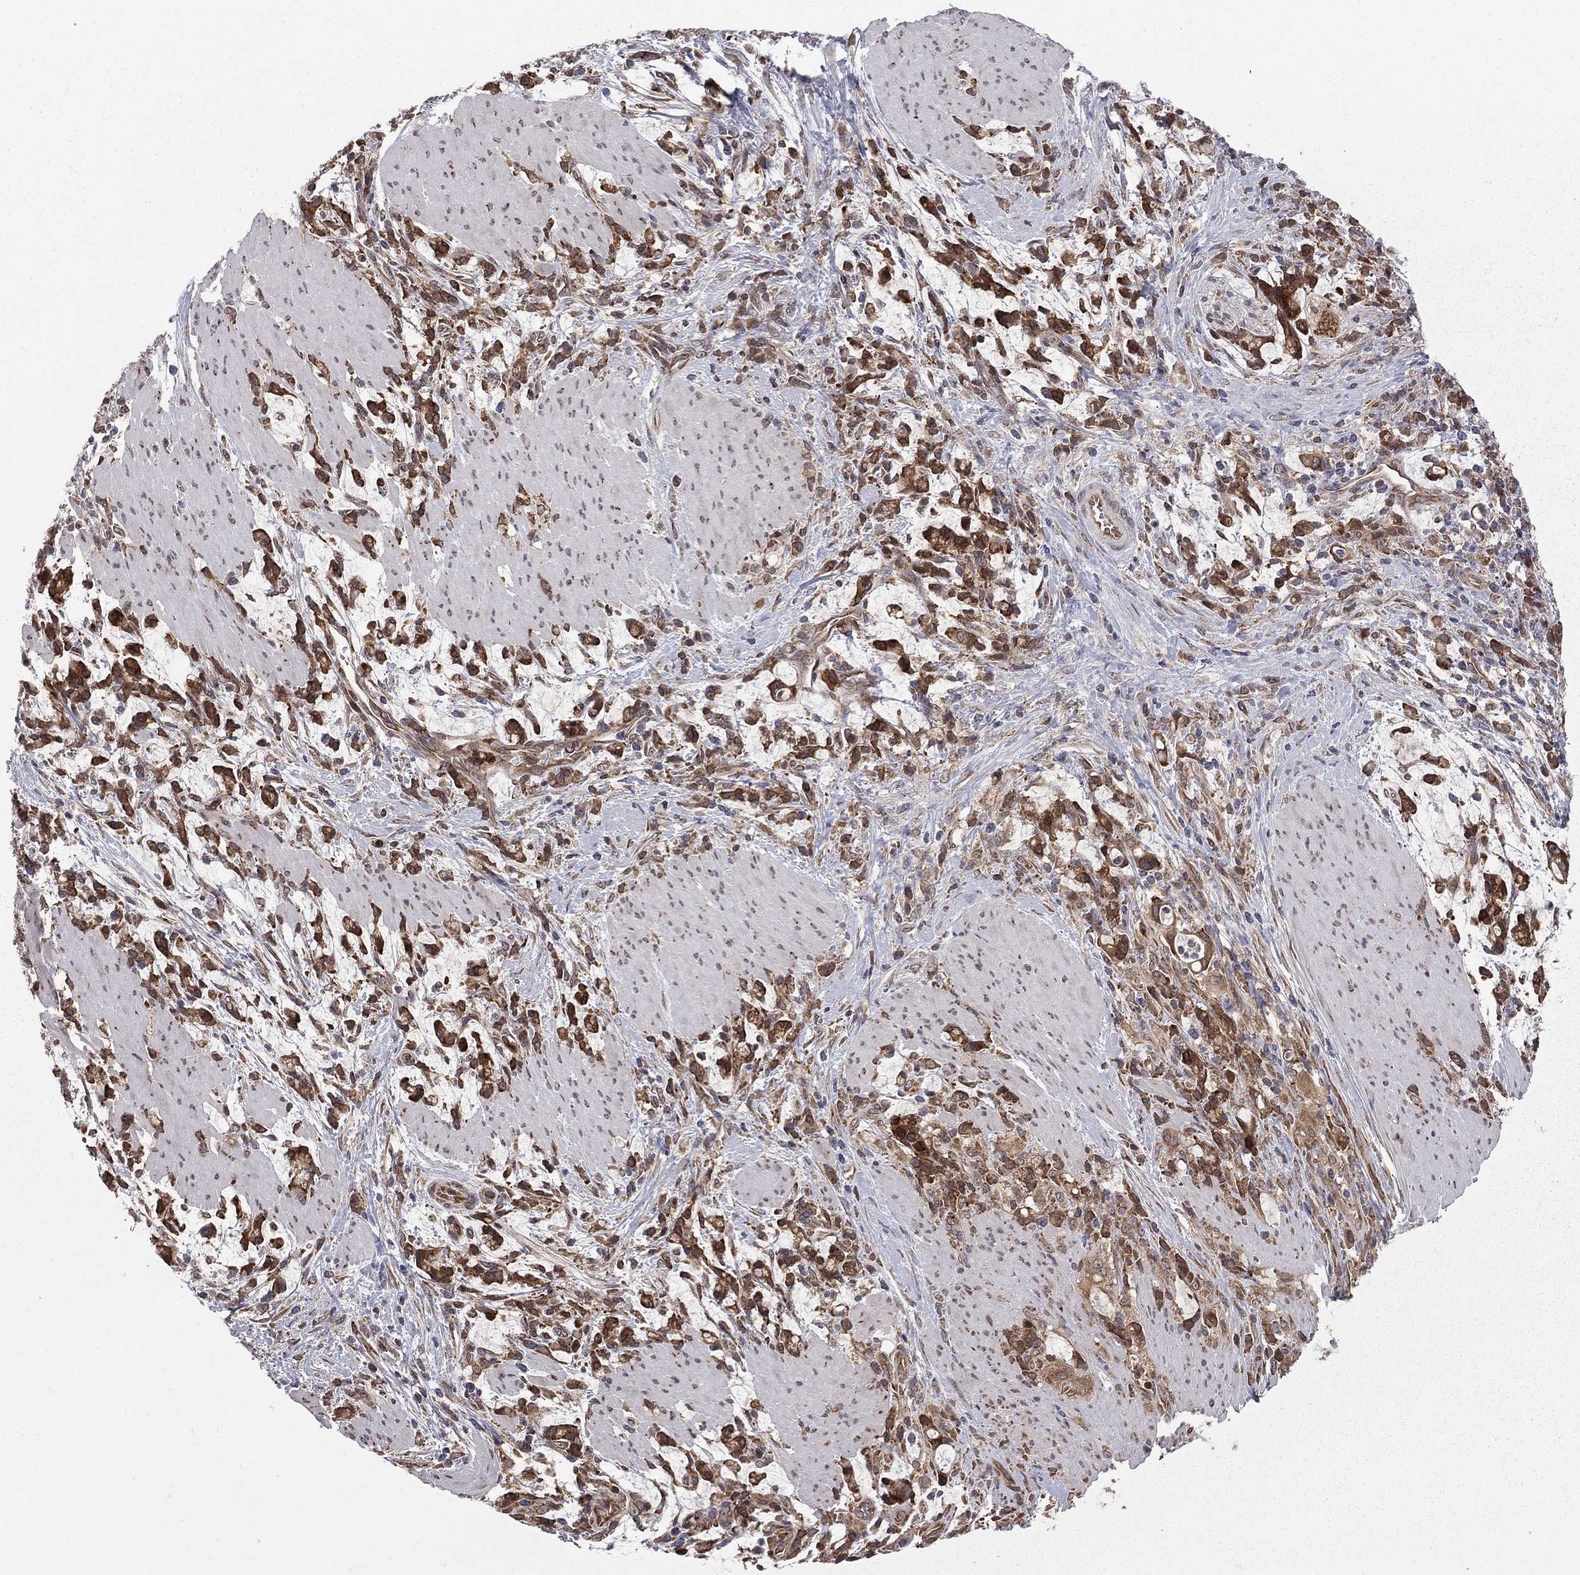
{"staining": {"intensity": "strong", "quantity": ">75%", "location": "cytoplasmic/membranous"}, "tissue": "stomach cancer", "cell_type": "Tumor cells", "image_type": "cancer", "snomed": [{"axis": "morphology", "description": "Adenocarcinoma, NOS"}, {"axis": "topography", "description": "Stomach"}], "caption": "Protein staining shows strong cytoplasmic/membranous expression in approximately >75% of tumor cells in adenocarcinoma (stomach). (Brightfield microscopy of DAB IHC at high magnification).", "gene": "NAA50", "patient": {"sex": "female", "age": 57}}